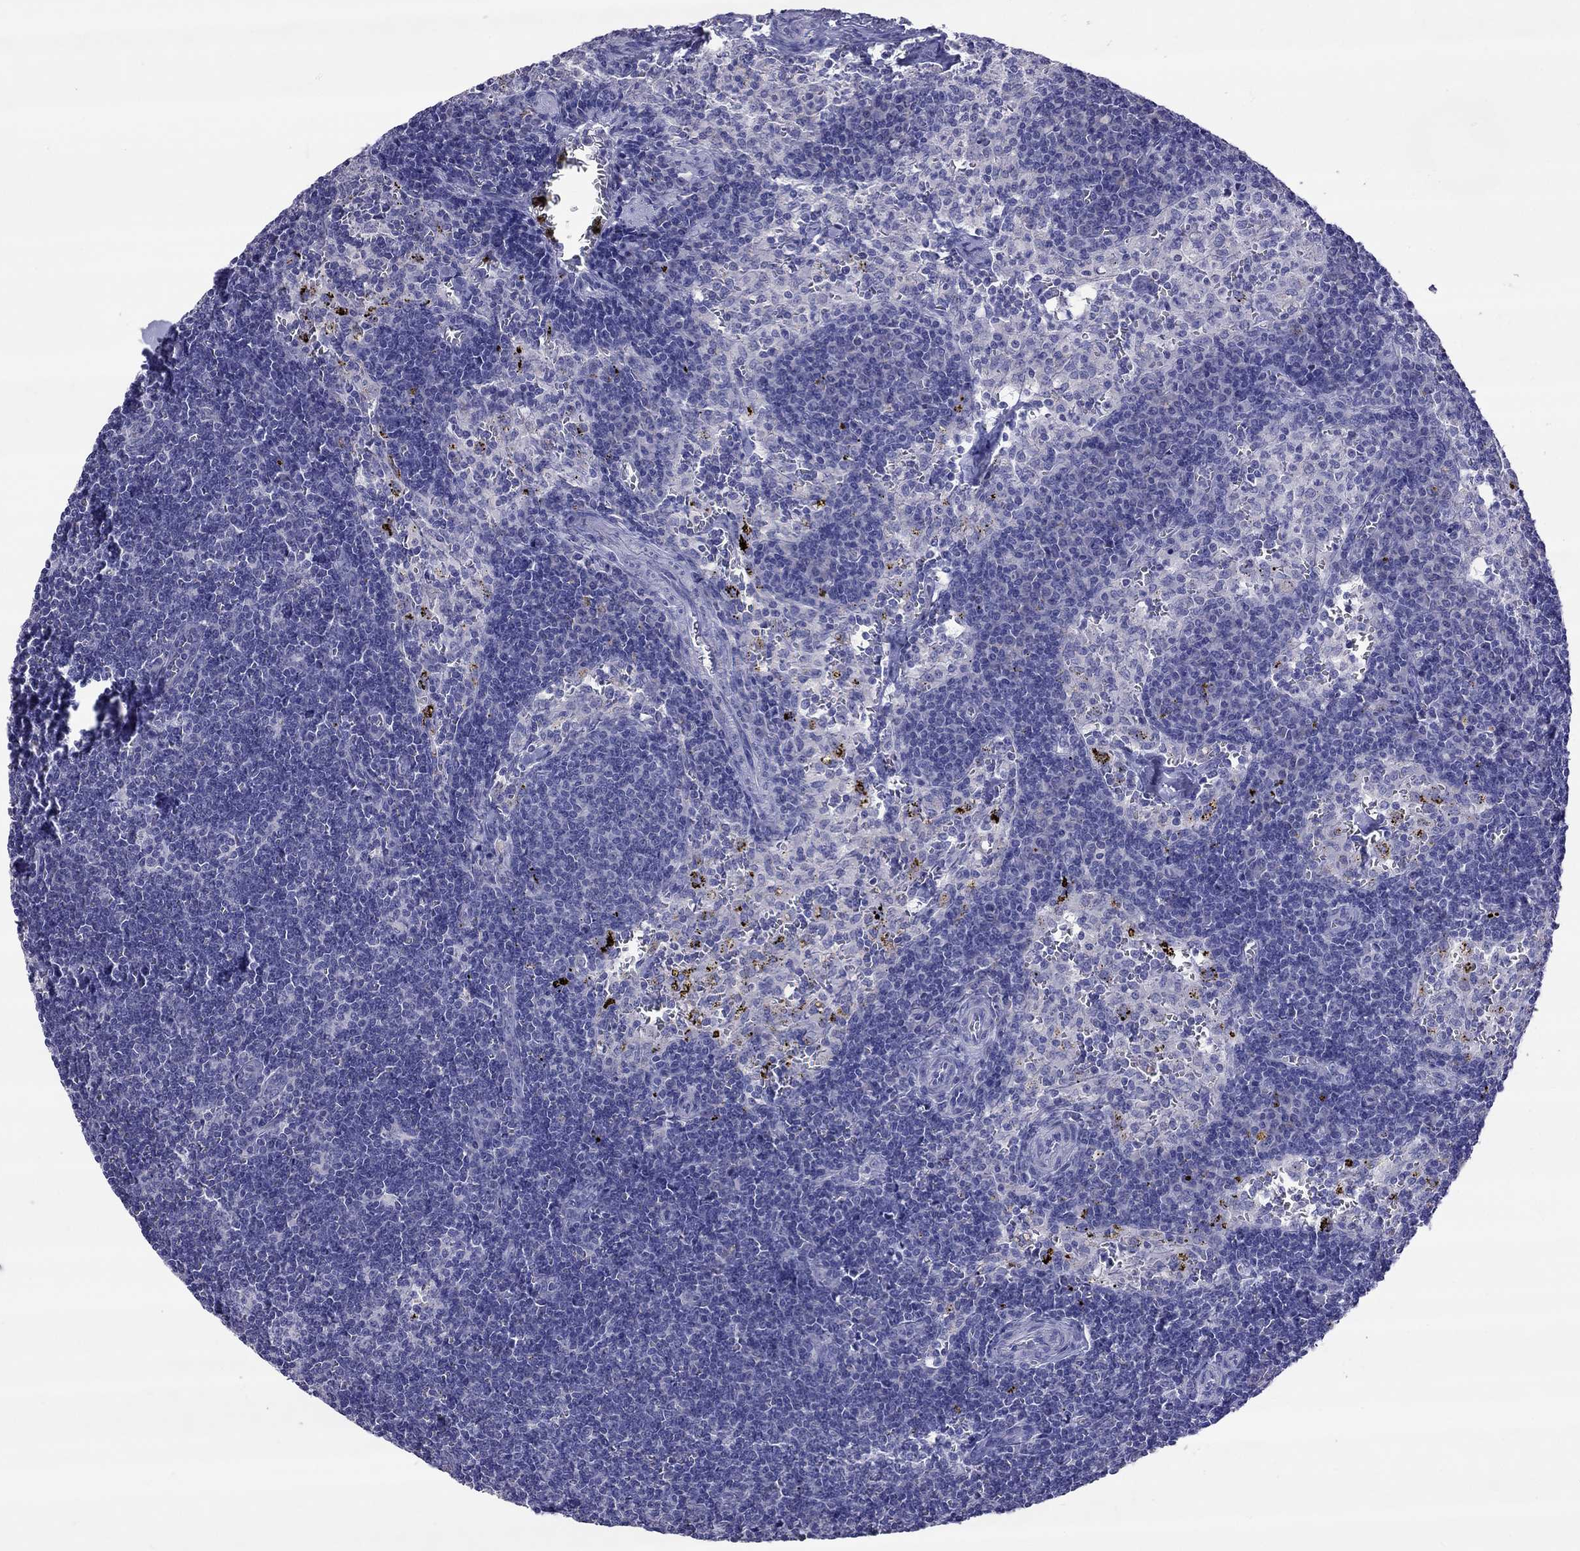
{"staining": {"intensity": "negative", "quantity": "none", "location": "none"}, "tissue": "lymph node", "cell_type": "Germinal center cells", "image_type": "normal", "snomed": [{"axis": "morphology", "description": "Normal tissue, NOS"}, {"axis": "topography", "description": "Lymph node"}], "caption": "High power microscopy histopathology image of an IHC photomicrograph of benign lymph node, revealing no significant positivity in germinal center cells.", "gene": "COL9A1", "patient": {"sex": "female", "age": 52}}